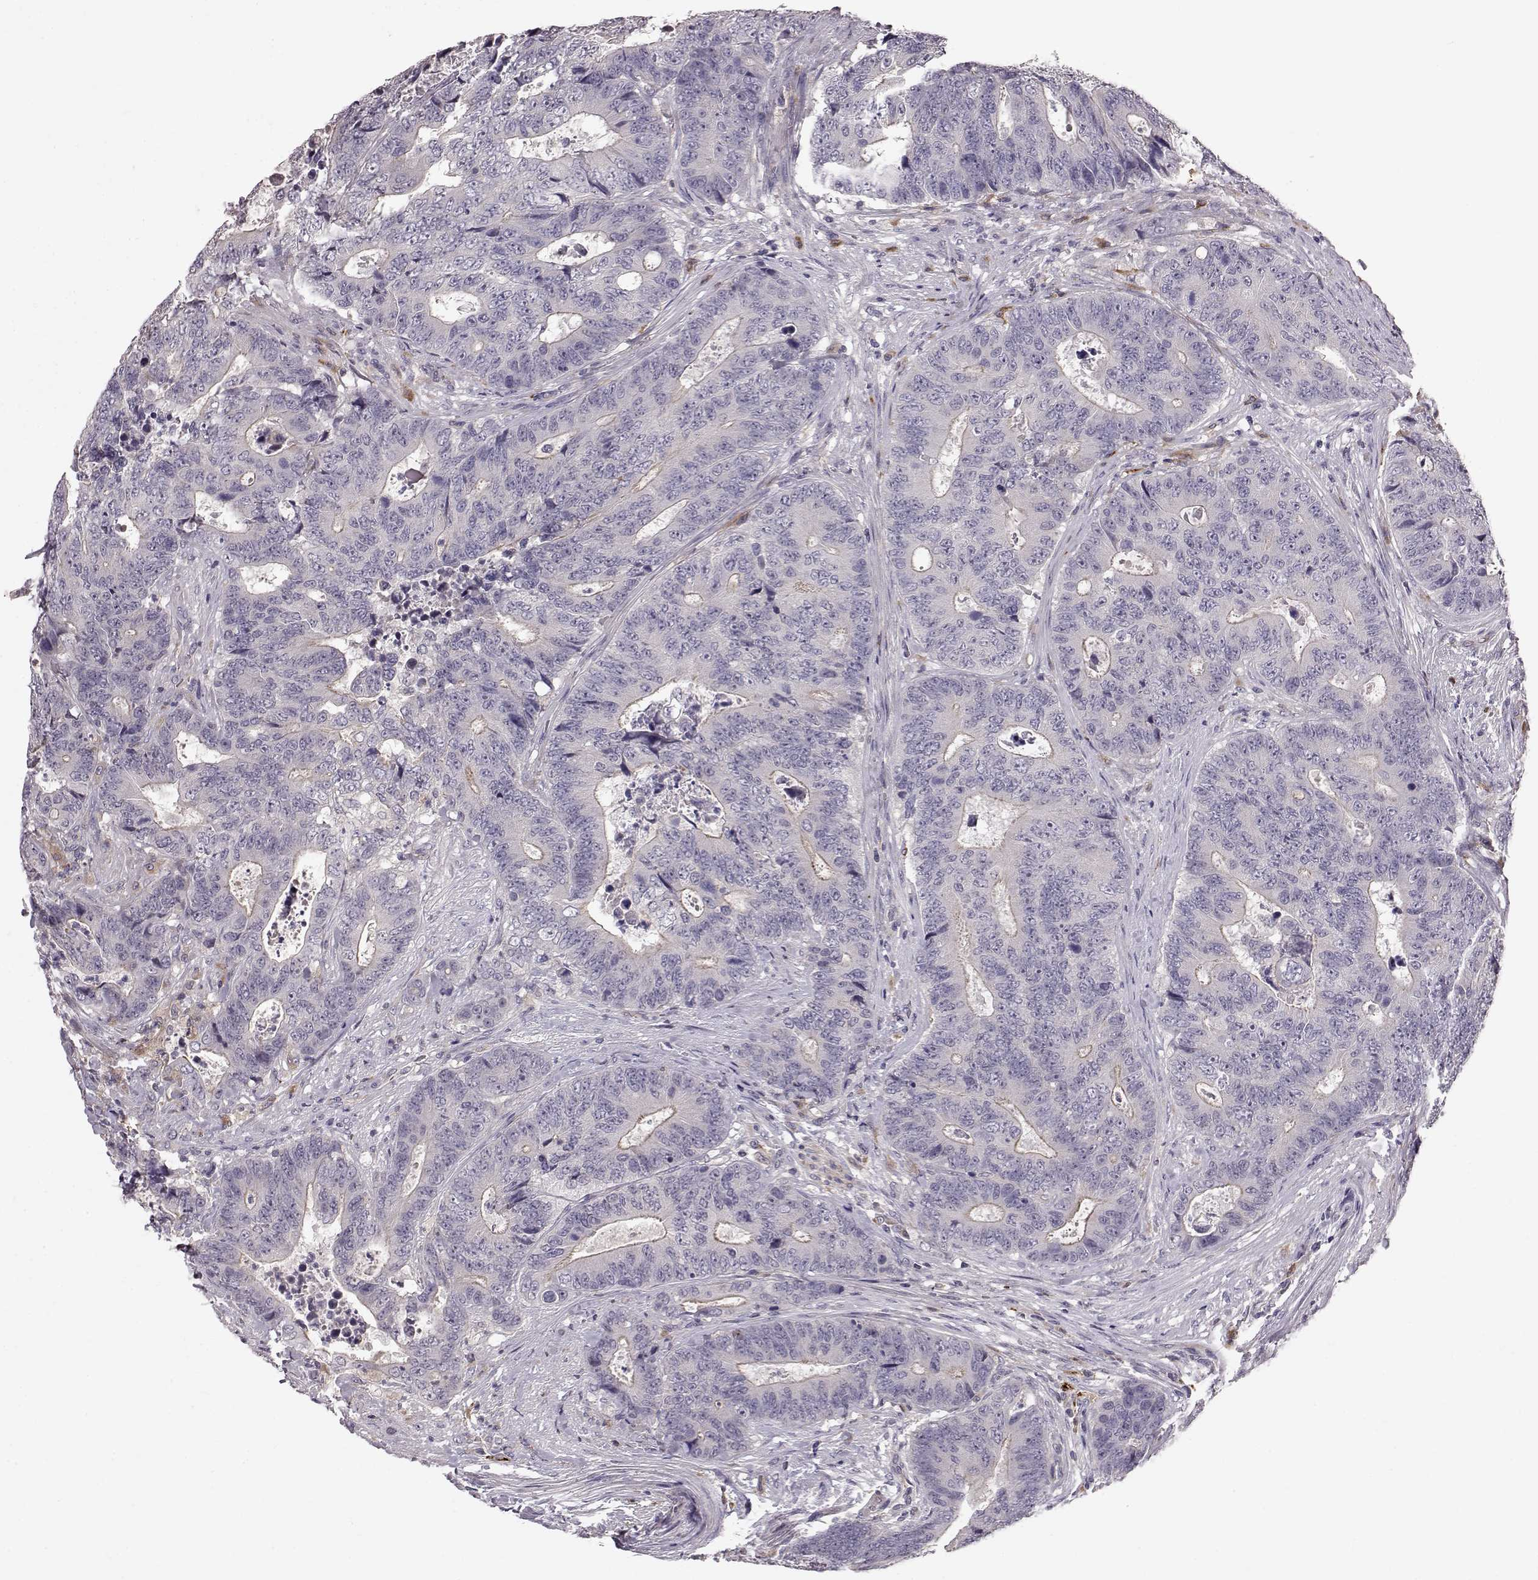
{"staining": {"intensity": "negative", "quantity": "none", "location": "none"}, "tissue": "colorectal cancer", "cell_type": "Tumor cells", "image_type": "cancer", "snomed": [{"axis": "morphology", "description": "Adenocarcinoma, NOS"}, {"axis": "topography", "description": "Colon"}], "caption": "A high-resolution image shows immunohistochemistry staining of colorectal cancer, which shows no significant staining in tumor cells.", "gene": "CCNF", "patient": {"sex": "female", "age": 48}}